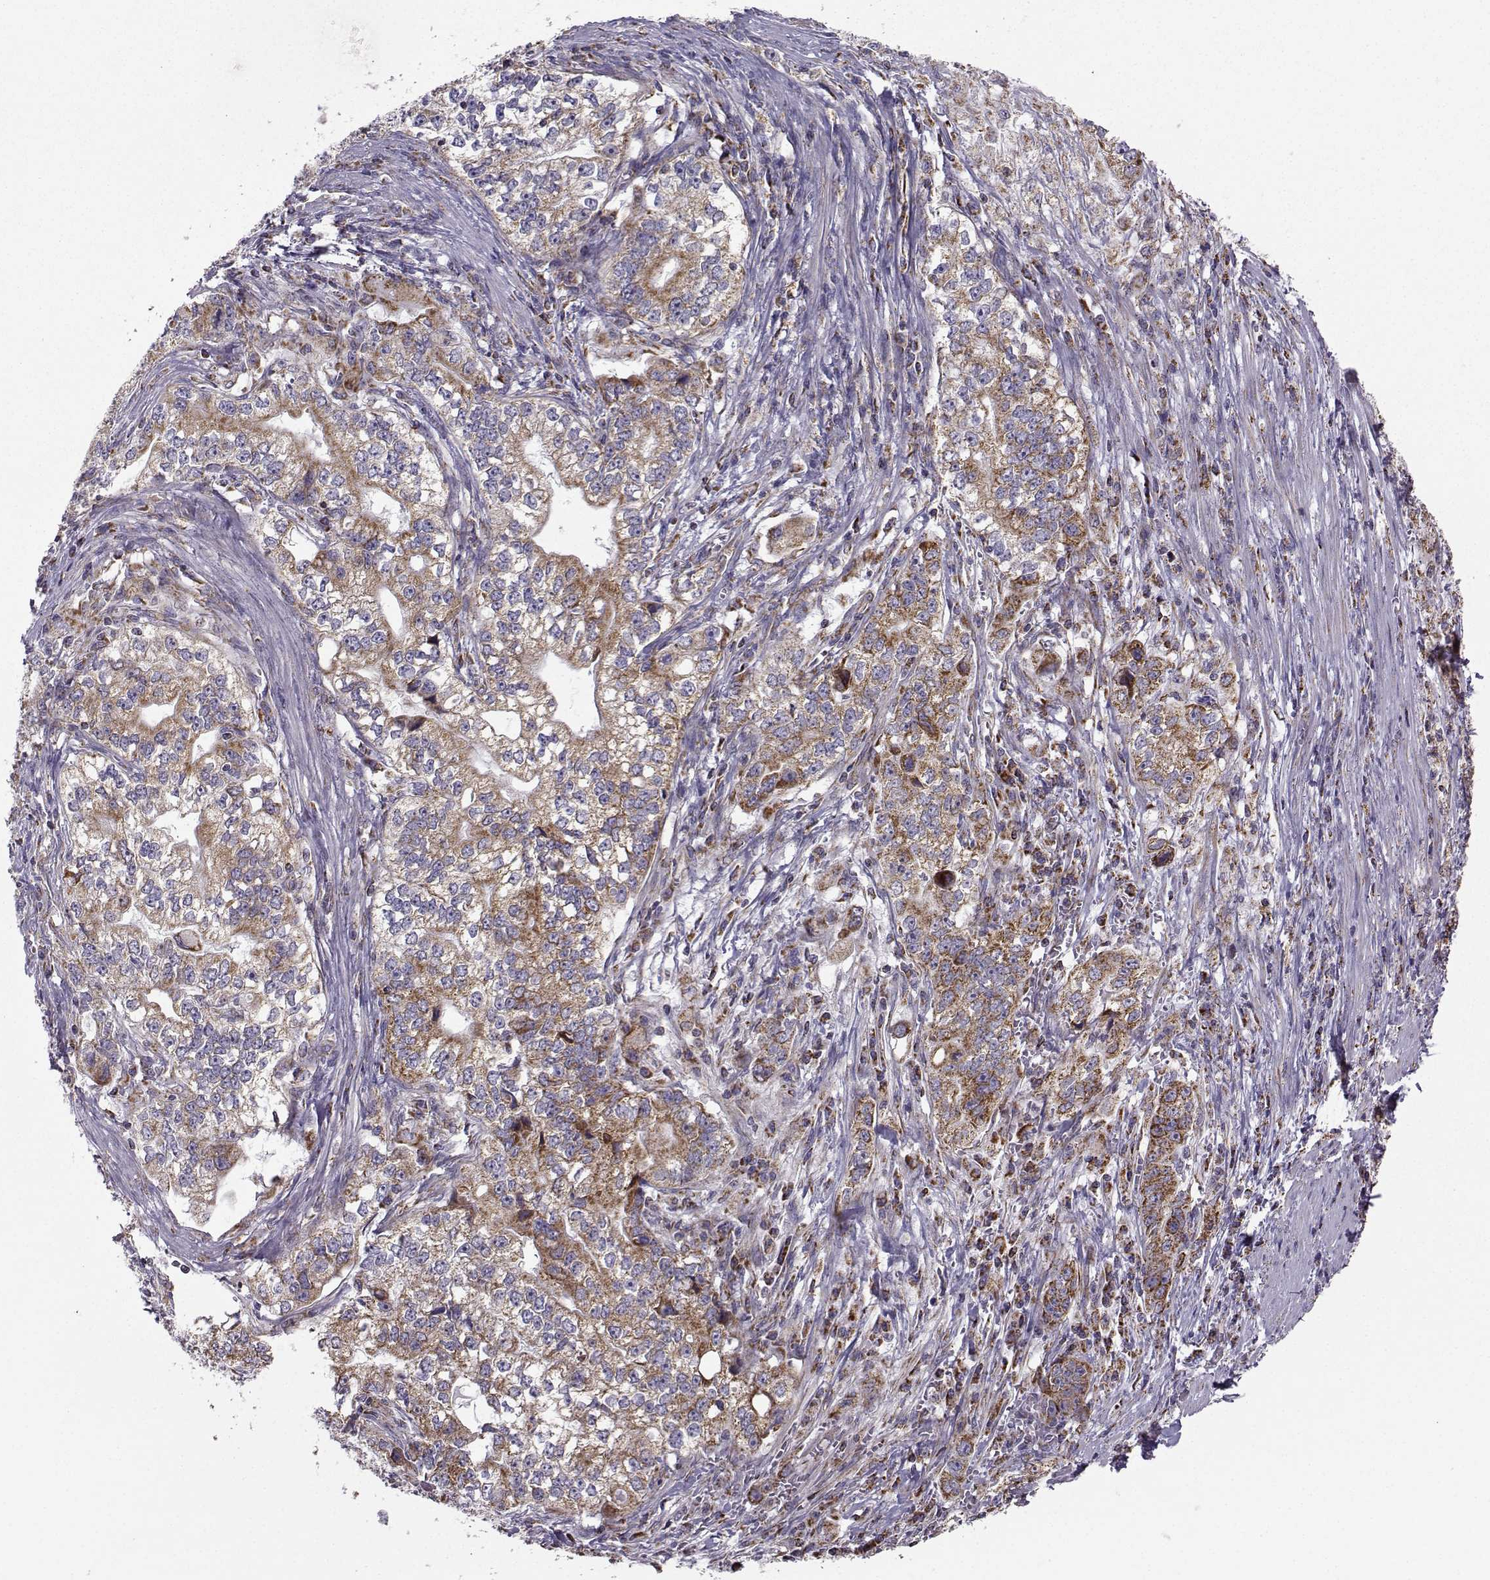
{"staining": {"intensity": "moderate", "quantity": ">75%", "location": "cytoplasmic/membranous"}, "tissue": "stomach cancer", "cell_type": "Tumor cells", "image_type": "cancer", "snomed": [{"axis": "morphology", "description": "Adenocarcinoma, NOS"}, {"axis": "topography", "description": "Stomach, lower"}], "caption": "Immunohistochemical staining of human stomach cancer (adenocarcinoma) displays medium levels of moderate cytoplasmic/membranous positivity in approximately >75% of tumor cells.", "gene": "NECAB3", "patient": {"sex": "female", "age": 72}}